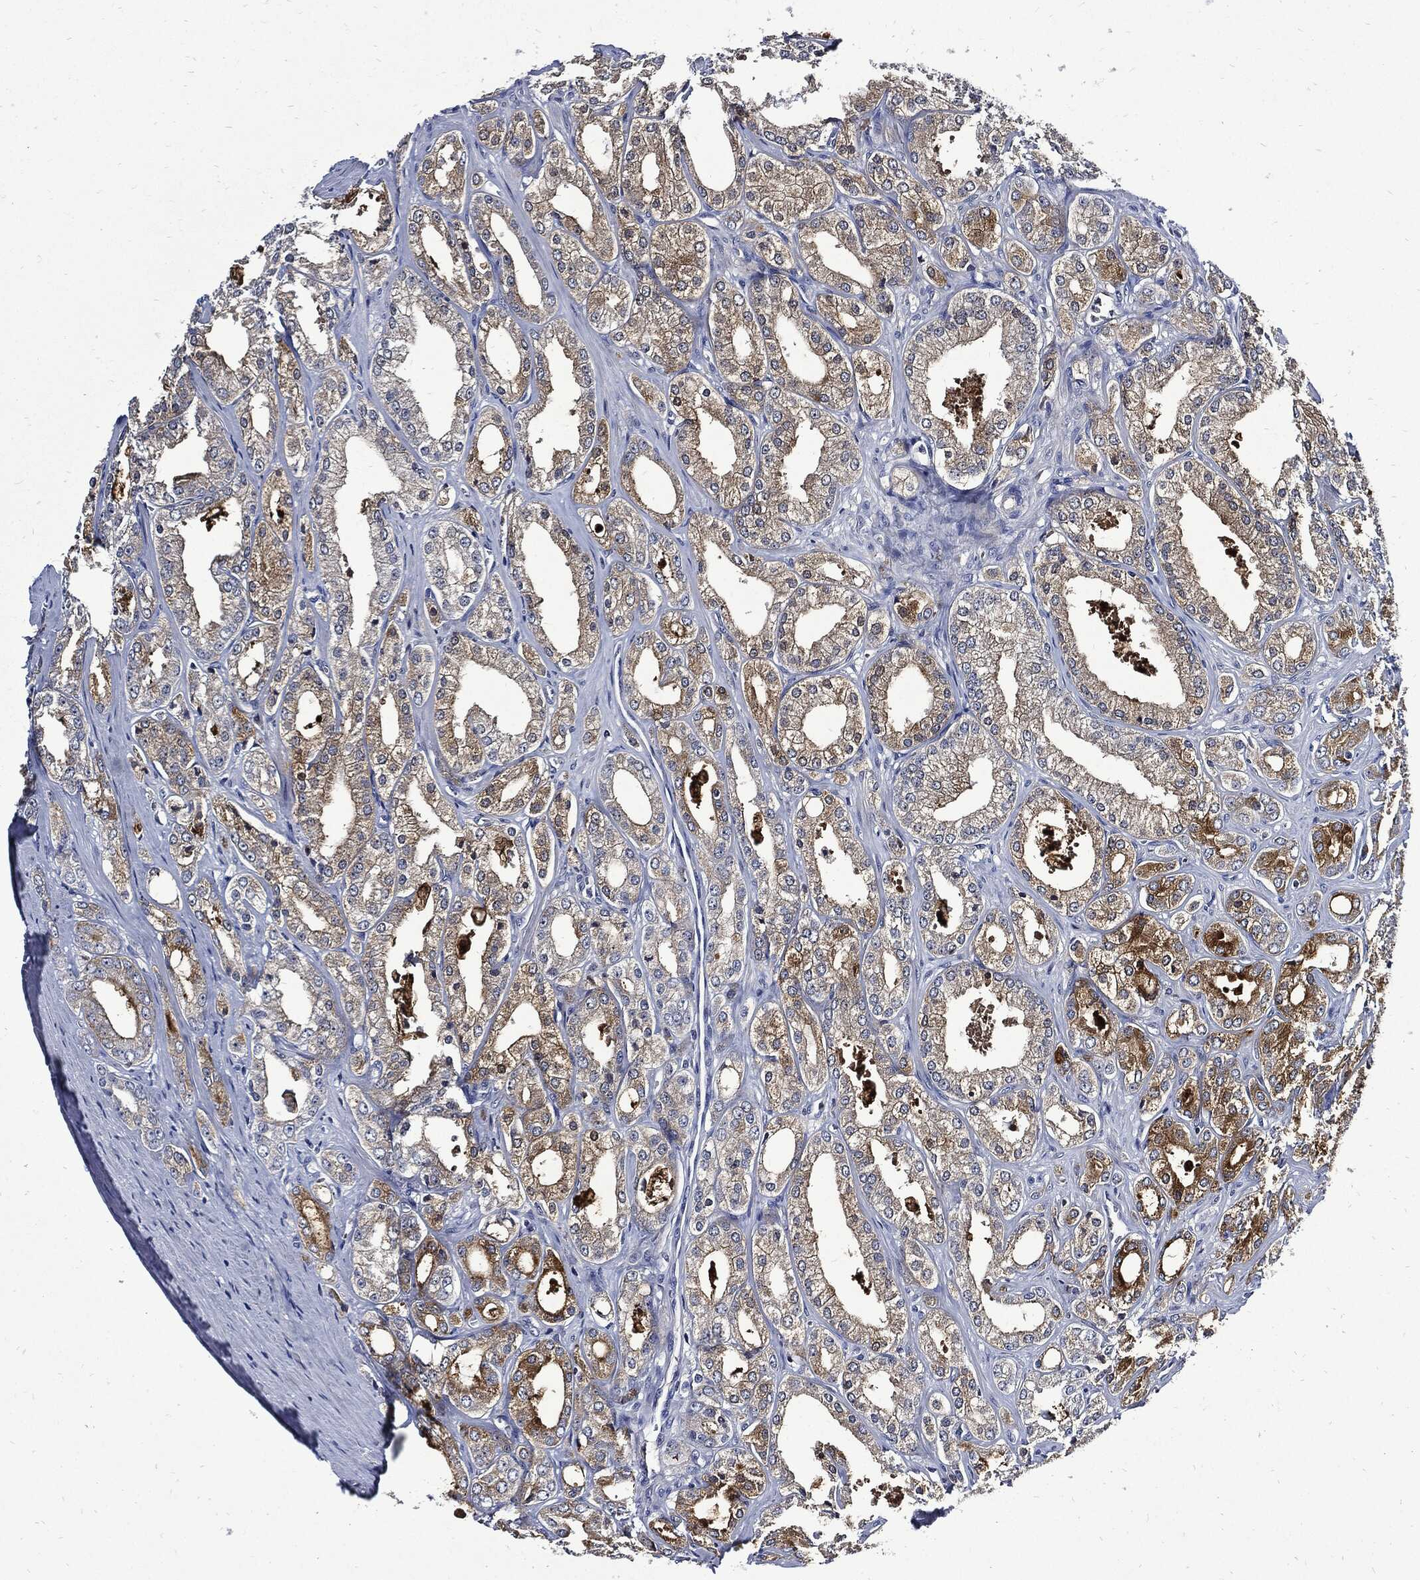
{"staining": {"intensity": "moderate", "quantity": "25%-75%", "location": "cytoplasmic/membranous"}, "tissue": "prostate cancer", "cell_type": "Tumor cells", "image_type": "cancer", "snomed": [{"axis": "morphology", "description": "Adenocarcinoma, NOS"}, {"axis": "morphology", "description": "Adenocarcinoma, High grade"}, {"axis": "topography", "description": "Prostate"}], "caption": "Immunohistochemical staining of human prostate cancer displays moderate cytoplasmic/membranous protein expression in approximately 25%-75% of tumor cells.", "gene": "CPE", "patient": {"sex": "male", "age": 70}}